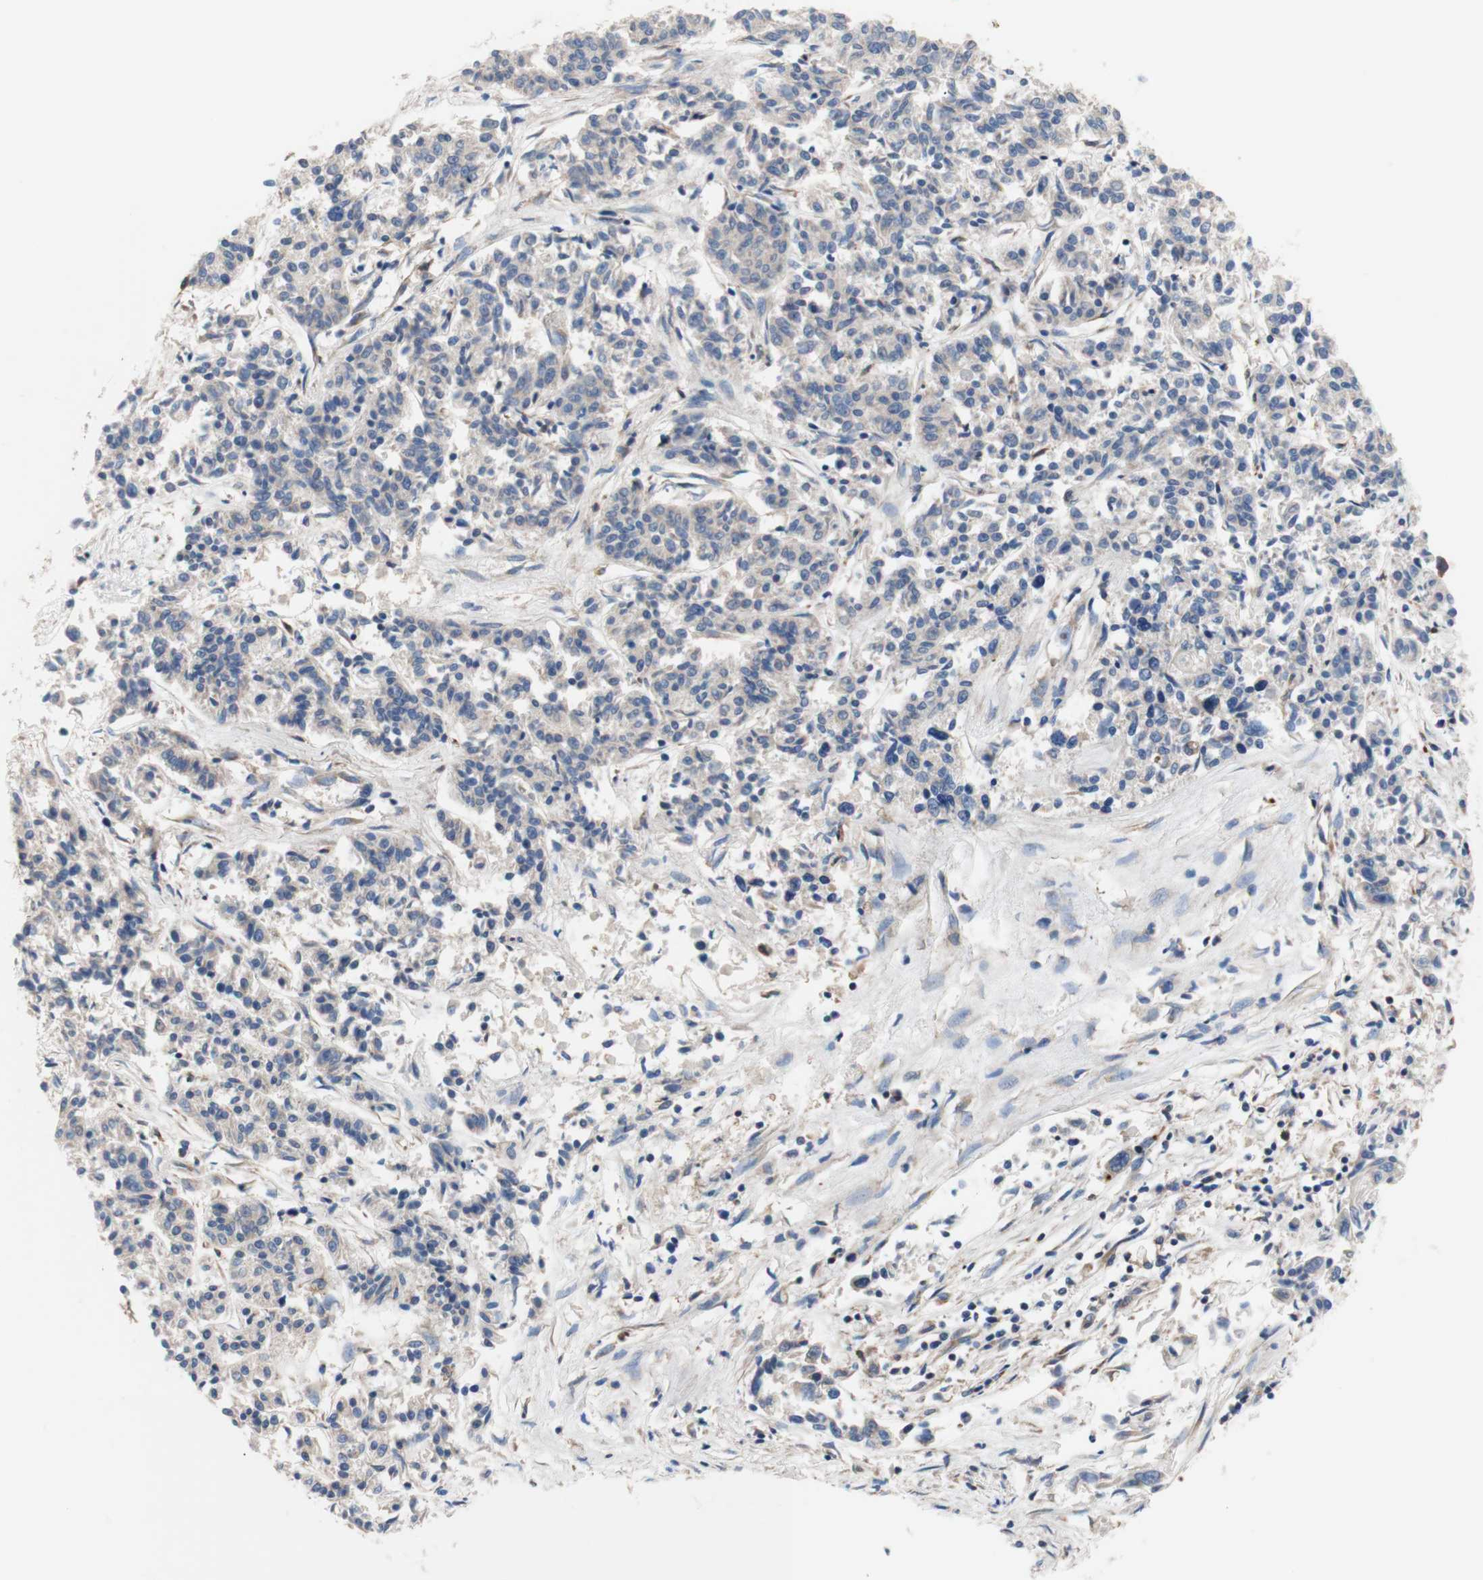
{"staining": {"intensity": "negative", "quantity": "none", "location": "none"}, "tissue": "lung cancer", "cell_type": "Tumor cells", "image_type": "cancer", "snomed": [{"axis": "morphology", "description": "Adenocarcinoma, NOS"}, {"axis": "topography", "description": "Lung"}], "caption": "A micrograph of human lung cancer (adenocarcinoma) is negative for staining in tumor cells. (Brightfield microscopy of DAB immunohistochemistry (IHC) at high magnification).", "gene": "FMR1", "patient": {"sex": "male", "age": 84}}